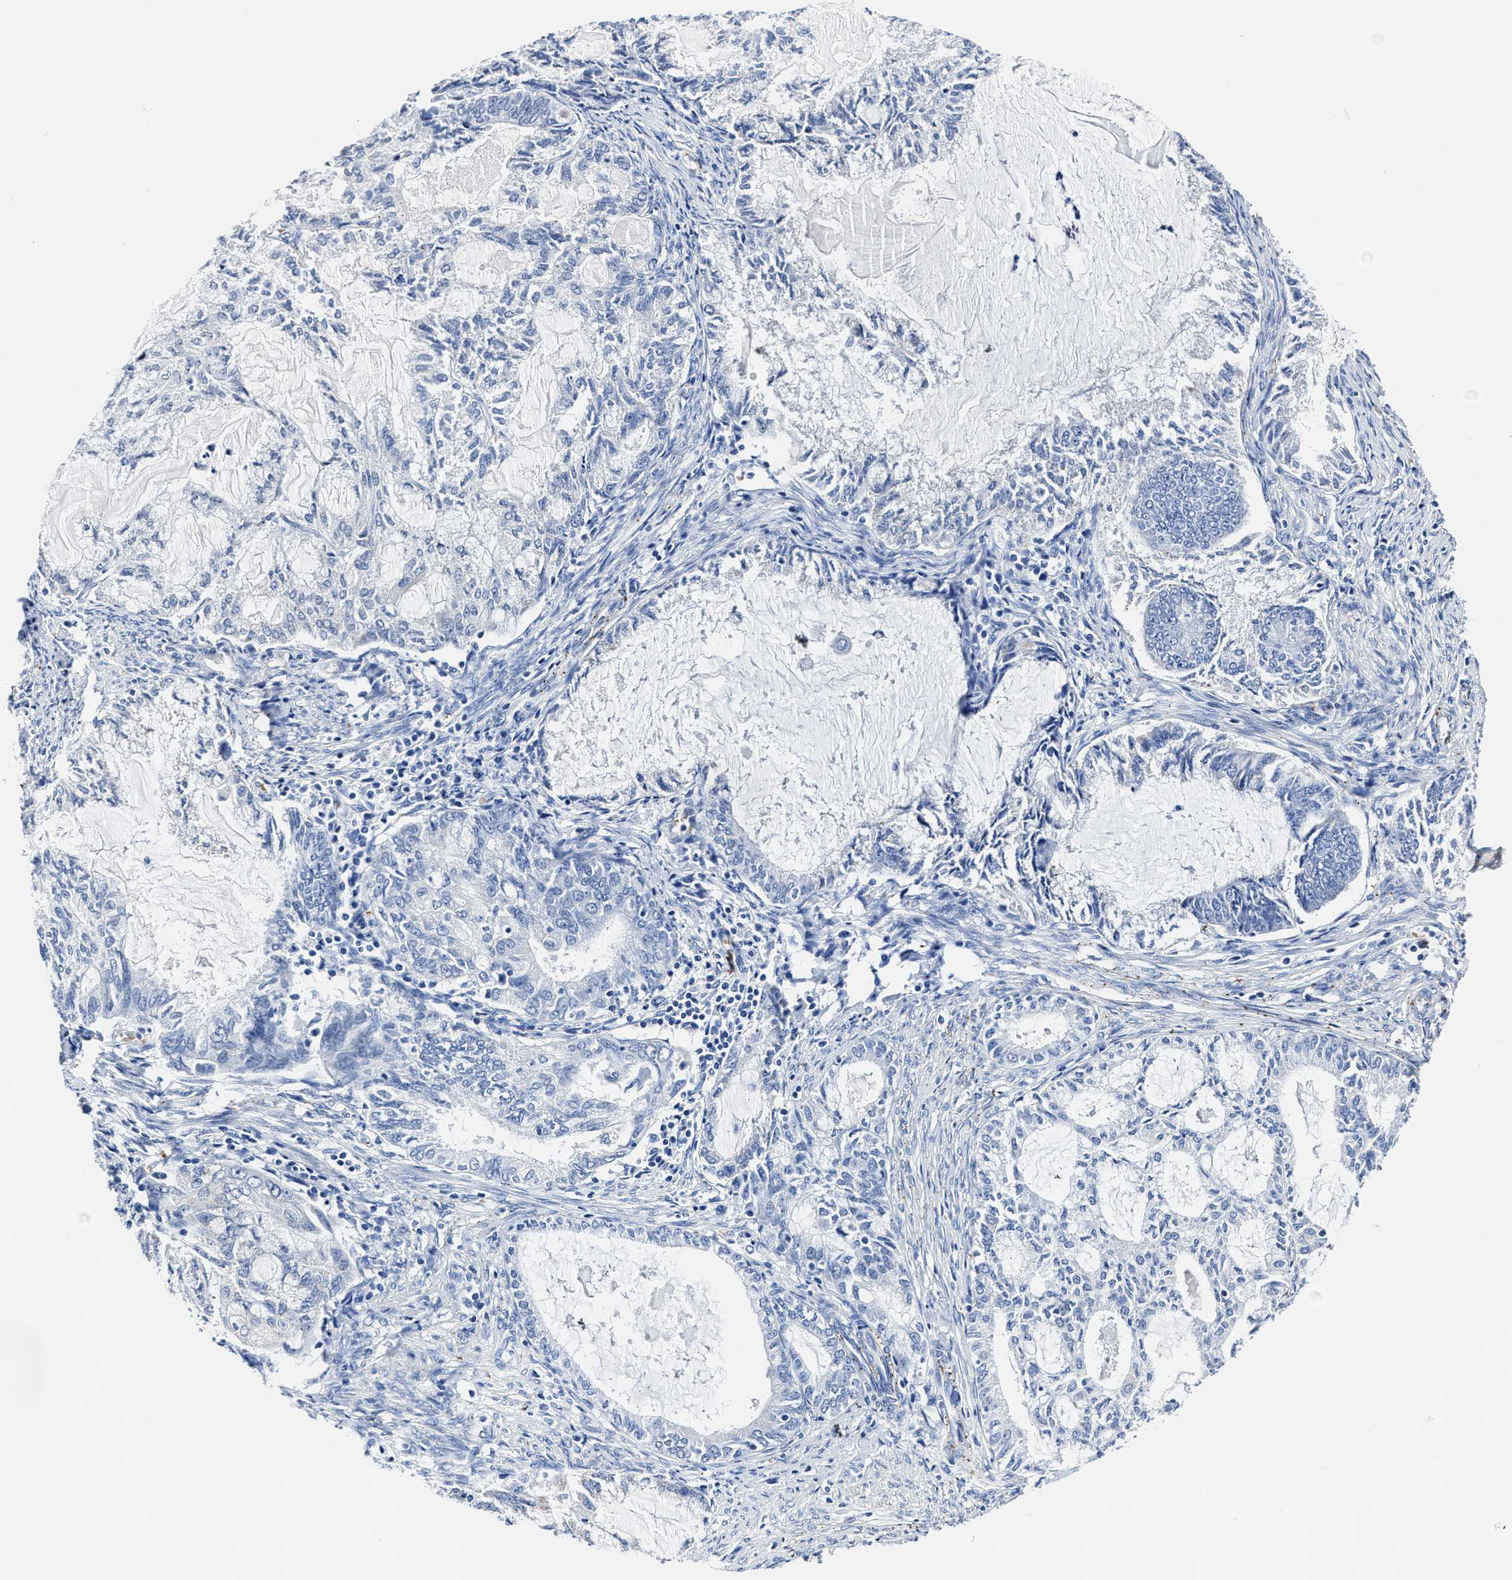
{"staining": {"intensity": "negative", "quantity": "none", "location": "none"}, "tissue": "endometrial cancer", "cell_type": "Tumor cells", "image_type": "cancer", "snomed": [{"axis": "morphology", "description": "Adenocarcinoma, NOS"}, {"axis": "topography", "description": "Endometrium"}], "caption": "Tumor cells show no significant expression in endometrial adenocarcinoma.", "gene": "KCNMB3", "patient": {"sex": "female", "age": 86}}